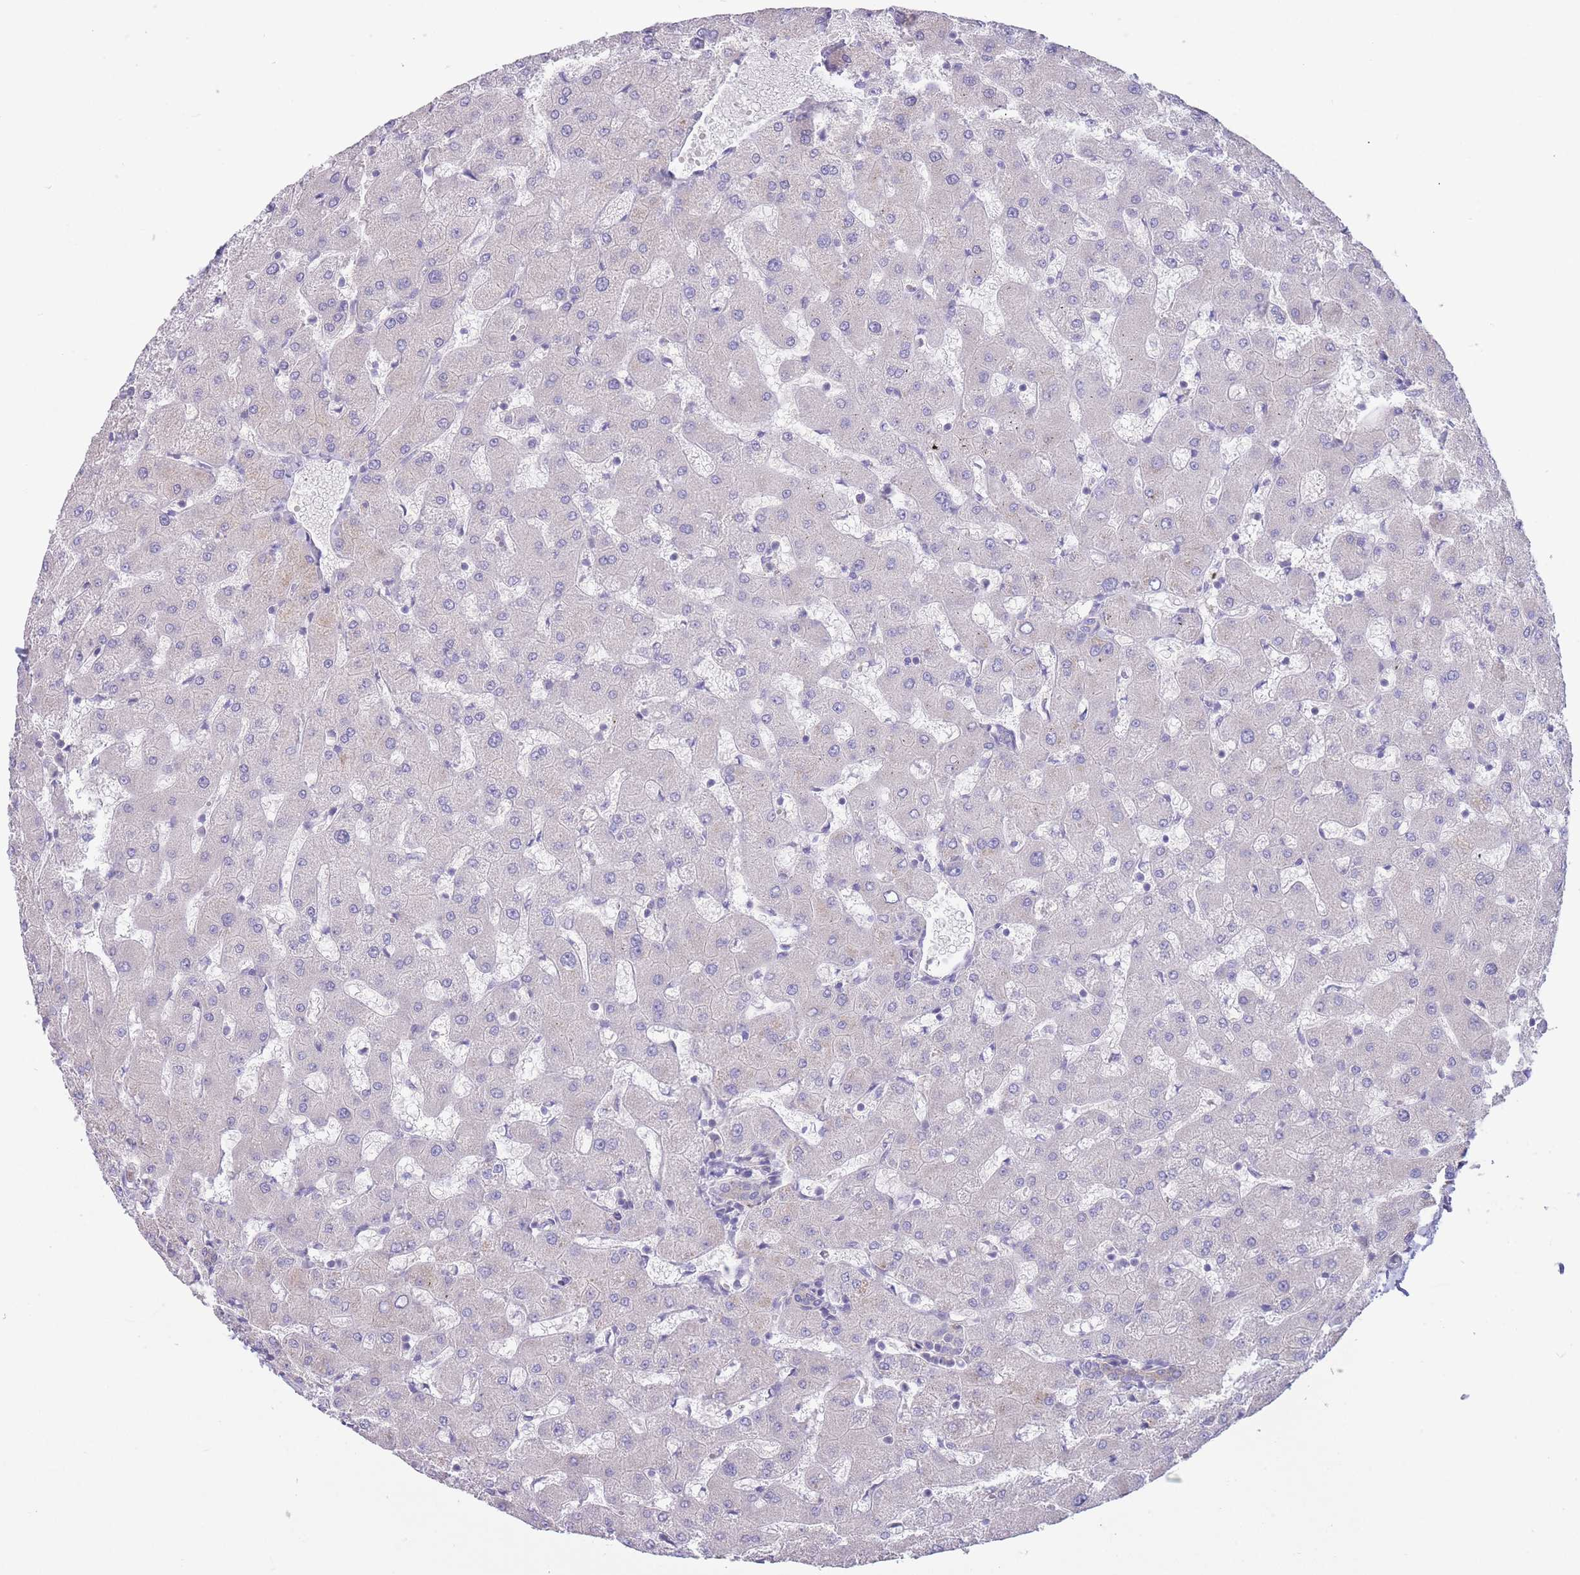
{"staining": {"intensity": "negative", "quantity": "none", "location": "none"}, "tissue": "liver", "cell_type": "Cholangiocytes", "image_type": "normal", "snomed": [{"axis": "morphology", "description": "Normal tissue, NOS"}, {"axis": "topography", "description": "Liver"}], "caption": "Liver was stained to show a protein in brown. There is no significant positivity in cholangiocytes.", "gene": "ALS2CL", "patient": {"sex": "female", "age": 63}}